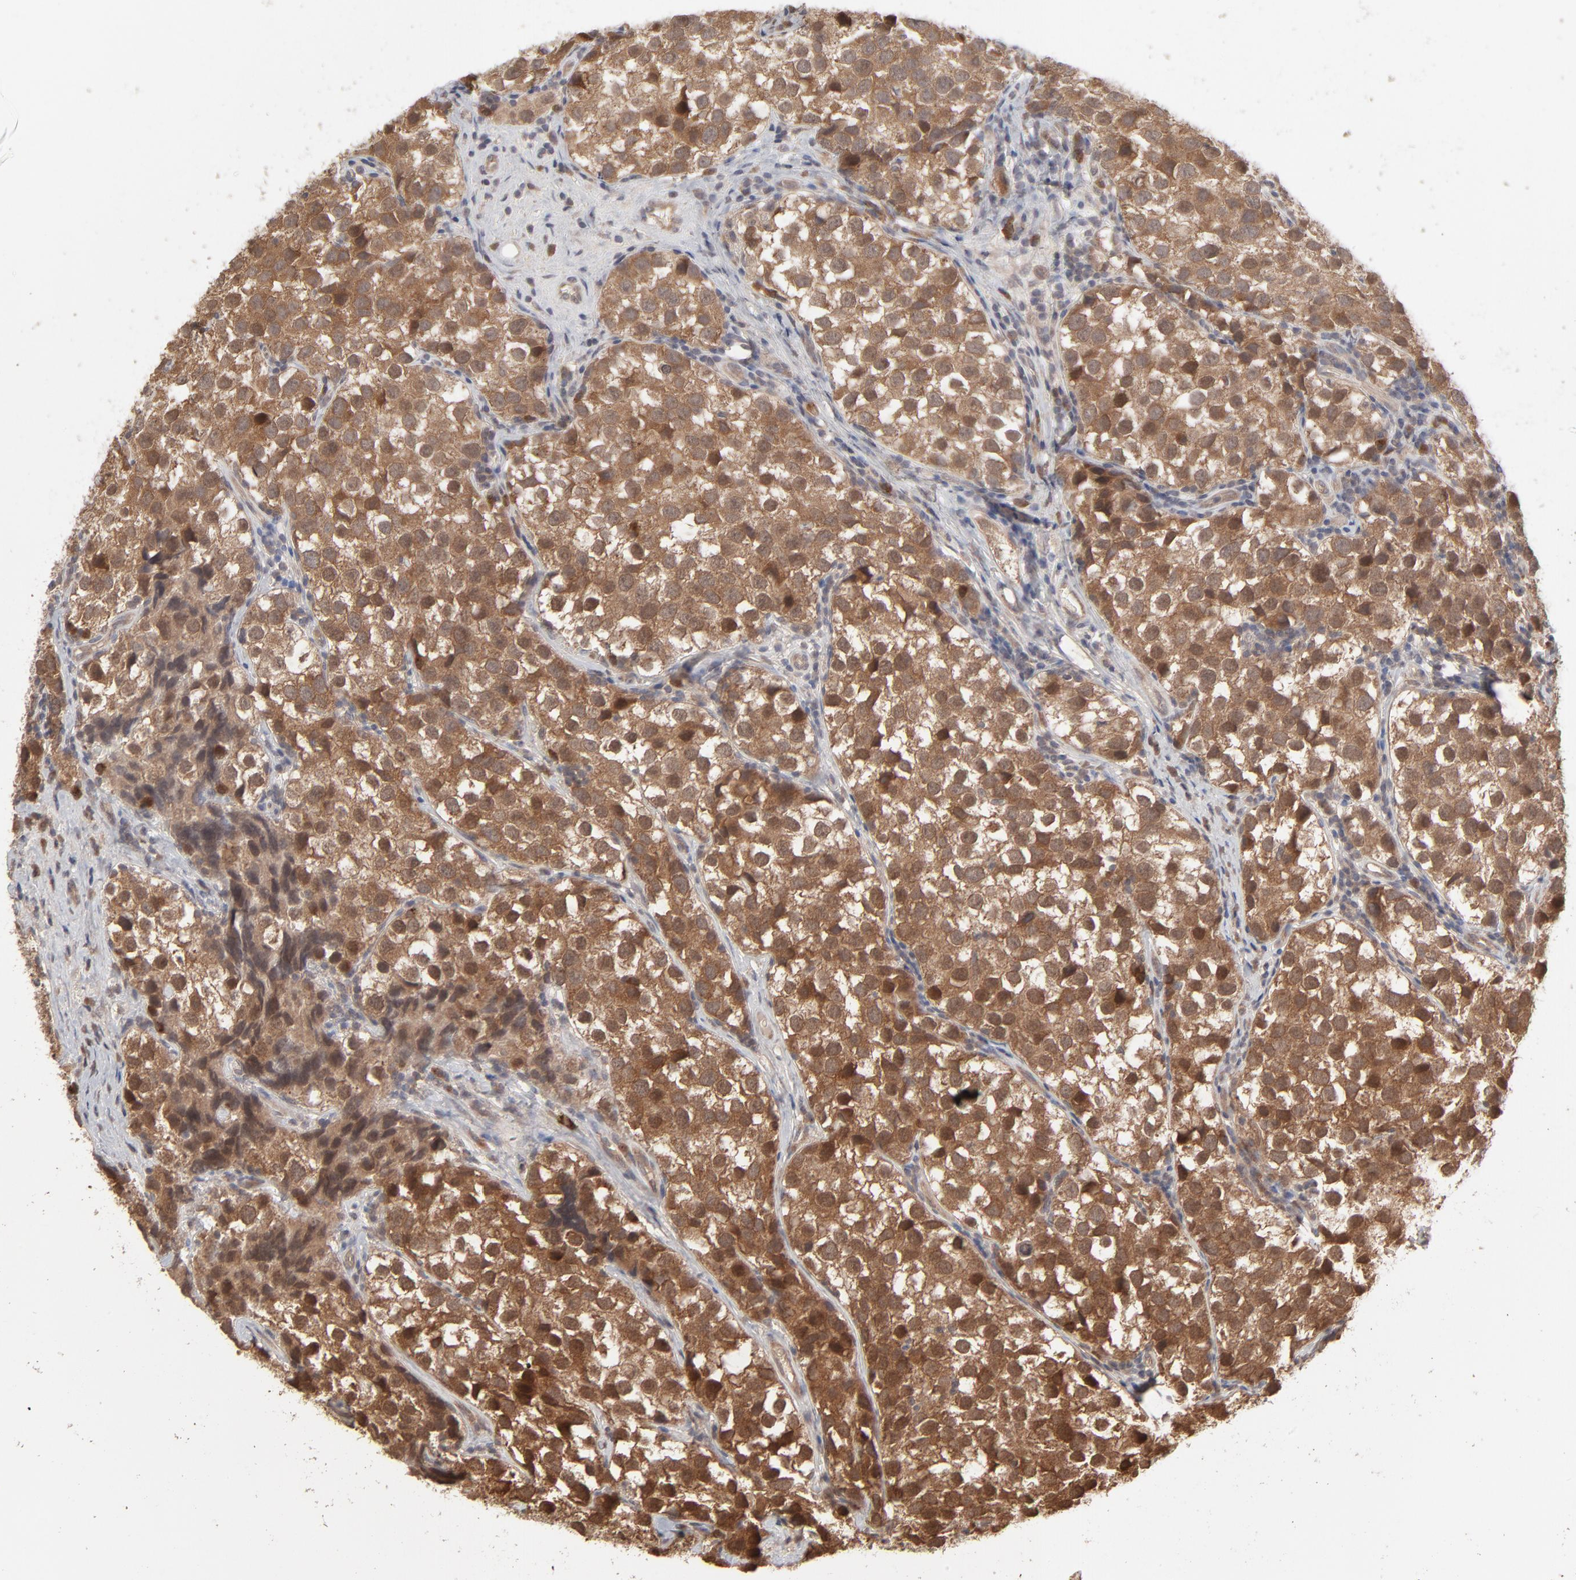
{"staining": {"intensity": "strong", "quantity": ">75%", "location": "cytoplasmic/membranous"}, "tissue": "testis cancer", "cell_type": "Tumor cells", "image_type": "cancer", "snomed": [{"axis": "morphology", "description": "Seminoma, NOS"}, {"axis": "topography", "description": "Testis"}], "caption": "Immunohistochemical staining of human testis cancer (seminoma) shows high levels of strong cytoplasmic/membranous protein staining in about >75% of tumor cells.", "gene": "SCFD1", "patient": {"sex": "male", "age": 39}}